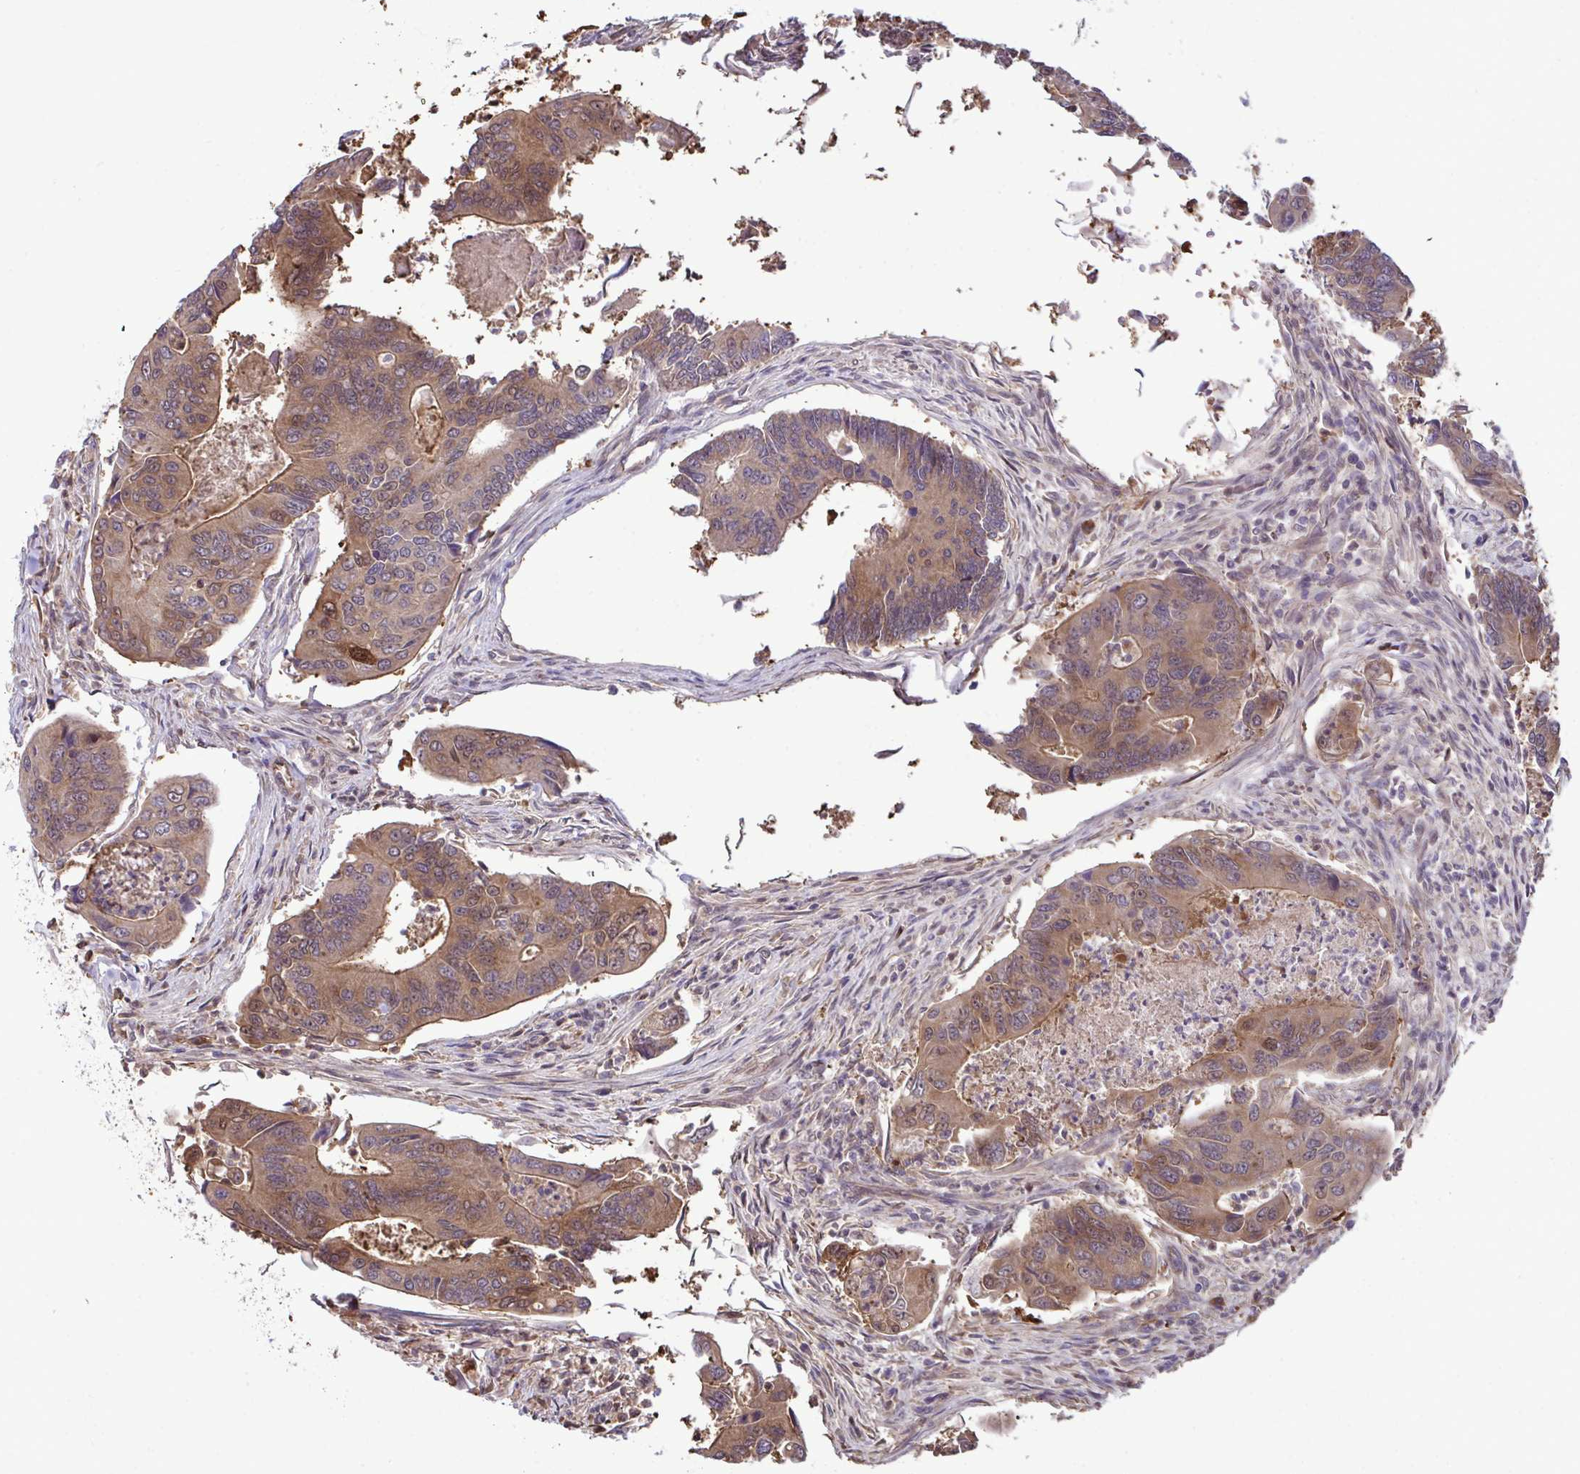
{"staining": {"intensity": "moderate", "quantity": ">75%", "location": "cytoplasmic/membranous,nuclear"}, "tissue": "colorectal cancer", "cell_type": "Tumor cells", "image_type": "cancer", "snomed": [{"axis": "morphology", "description": "Adenocarcinoma, NOS"}, {"axis": "topography", "description": "Colon"}], "caption": "IHC (DAB) staining of human colorectal cancer (adenocarcinoma) displays moderate cytoplasmic/membranous and nuclear protein staining in approximately >75% of tumor cells. The protein of interest is shown in brown color, while the nuclei are stained blue.", "gene": "CMPK1", "patient": {"sex": "female", "age": 67}}